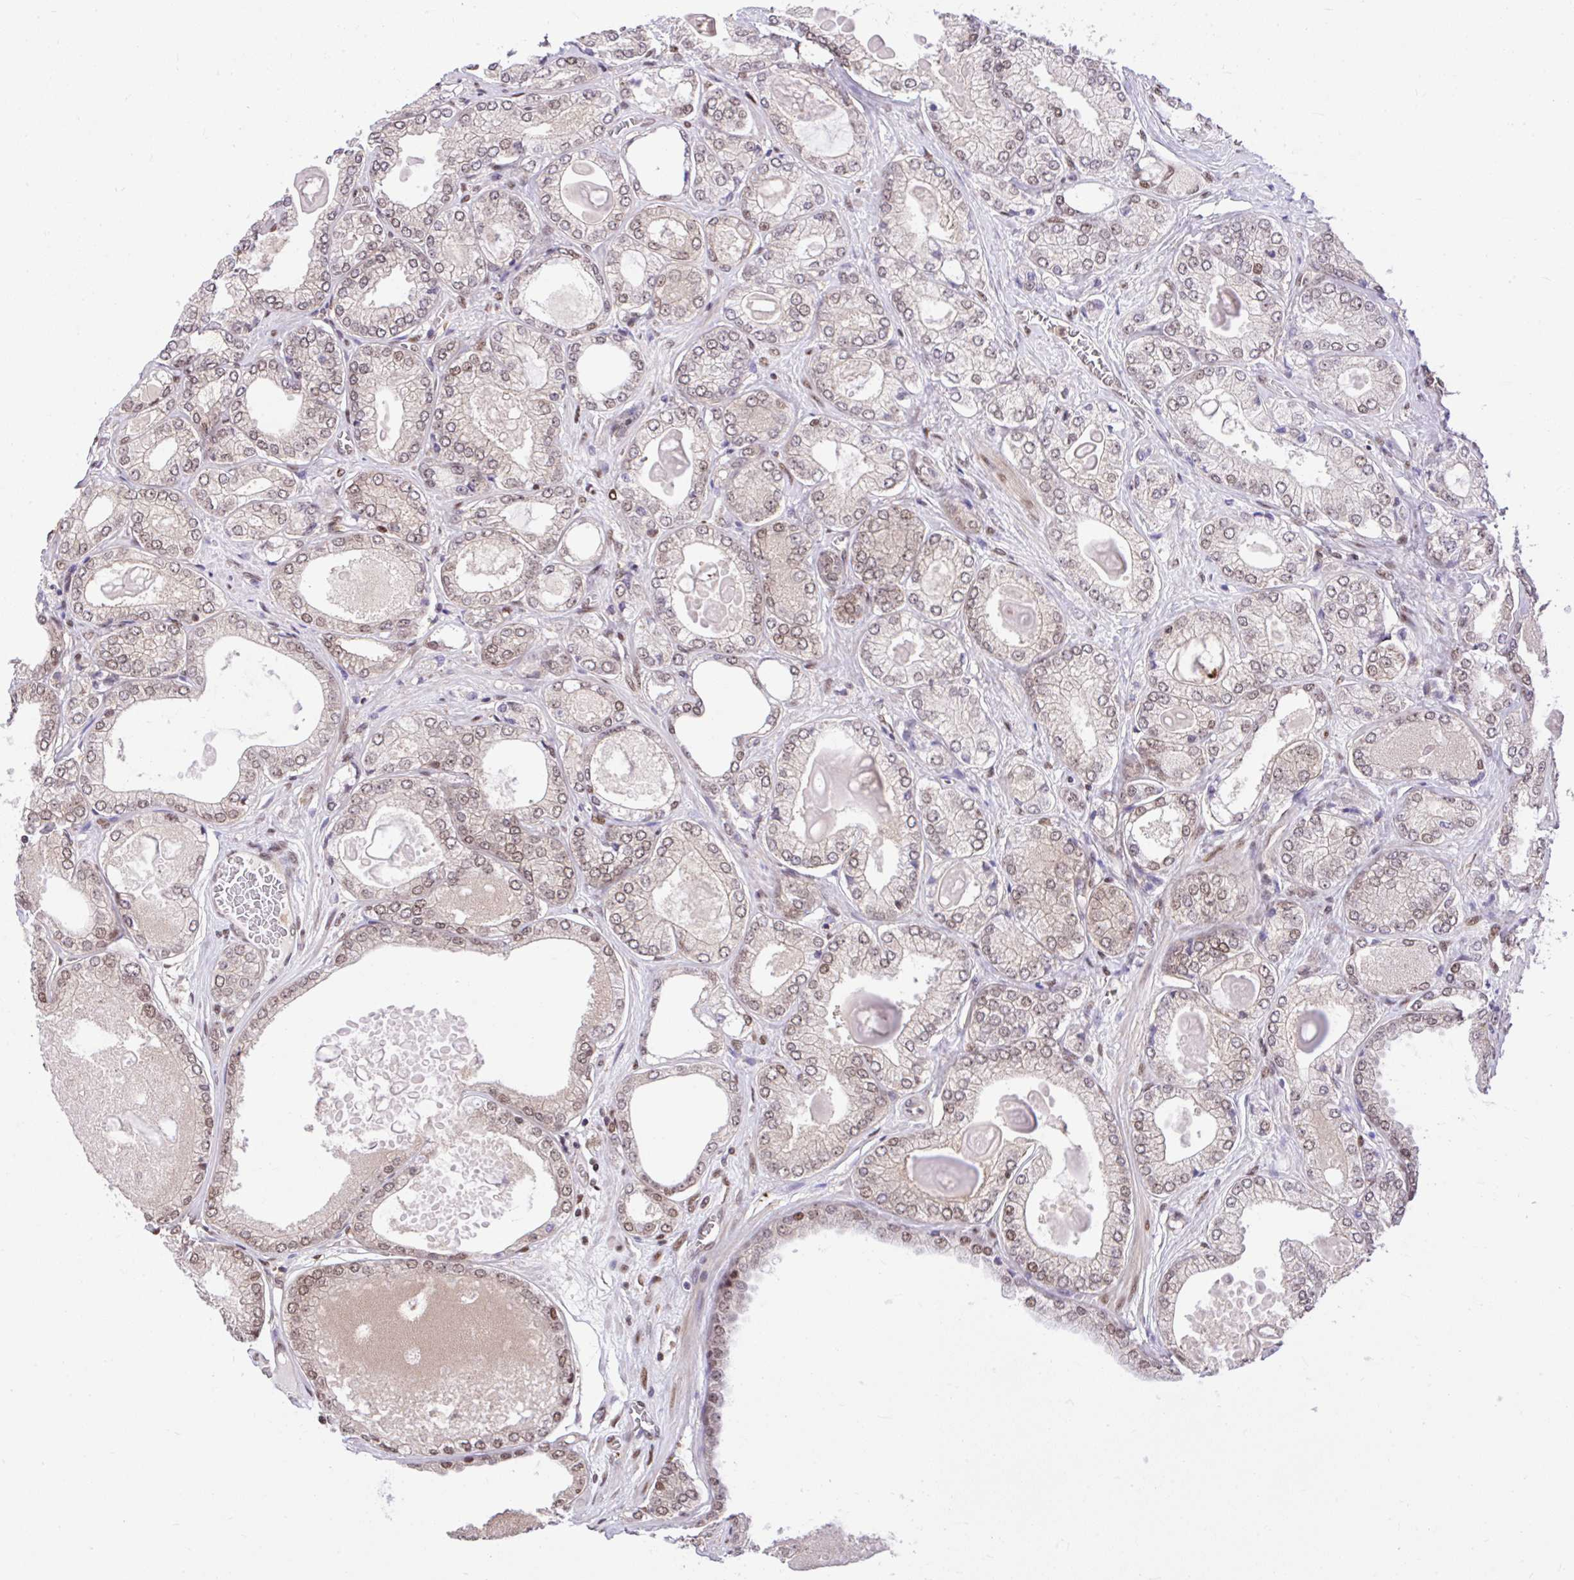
{"staining": {"intensity": "moderate", "quantity": "25%-75%", "location": "nuclear"}, "tissue": "prostate cancer", "cell_type": "Tumor cells", "image_type": "cancer", "snomed": [{"axis": "morphology", "description": "Adenocarcinoma, High grade"}, {"axis": "topography", "description": "Prostate"}], "caption": "Immunohistochemical staining of human prostate high-grade adenocarcinoma reveals medium levels of moderate nuclear protein staining in approximately 25%-75% of tumor cells. Ihc stains the protein of interest in brown and the nuclei are stained blue.", "gene": "GLIS3", "patient": {"sex": "male", "age": 68}}